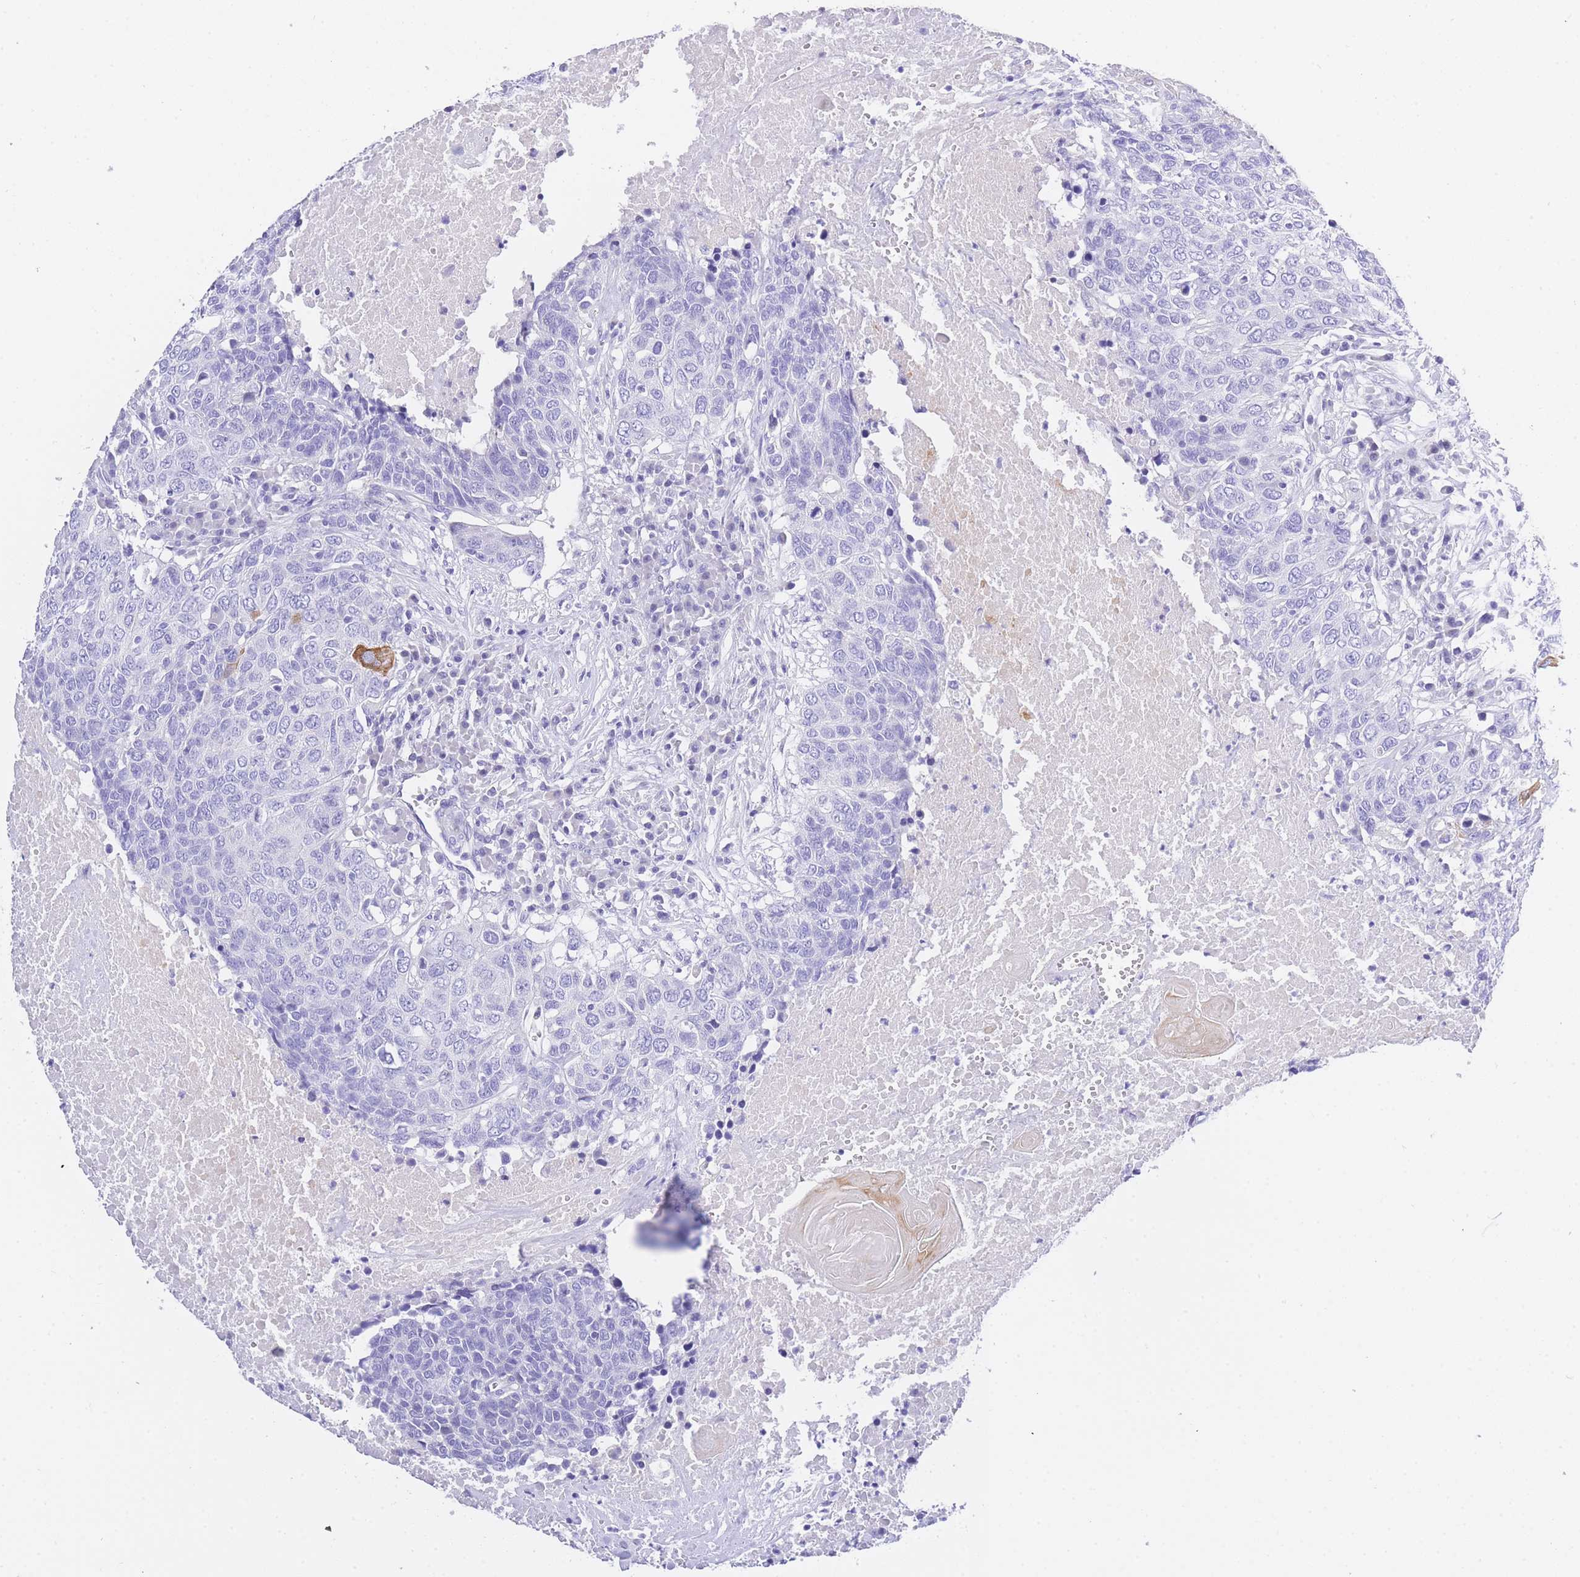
{"staining": {"intensity": "negative", "quantity": "none", "location": "none"}, "tissue": "head and neck cancer", "cell_type": "Tumor cells", "image_type": "cancer", "snomed": [{"axis": "morphology", "description": "Squamous cell carcinoma, NOS"}, {"axis": "topography", "description": "Head-Neck"}], "caption": "Immunohistochemical staining of human head and neck cancer (squamous cell carcinoma) exhibits no significant positivity in tumor cells.", "gene": "TIFAB", "patient": {"sex": "male", "age": 66}}